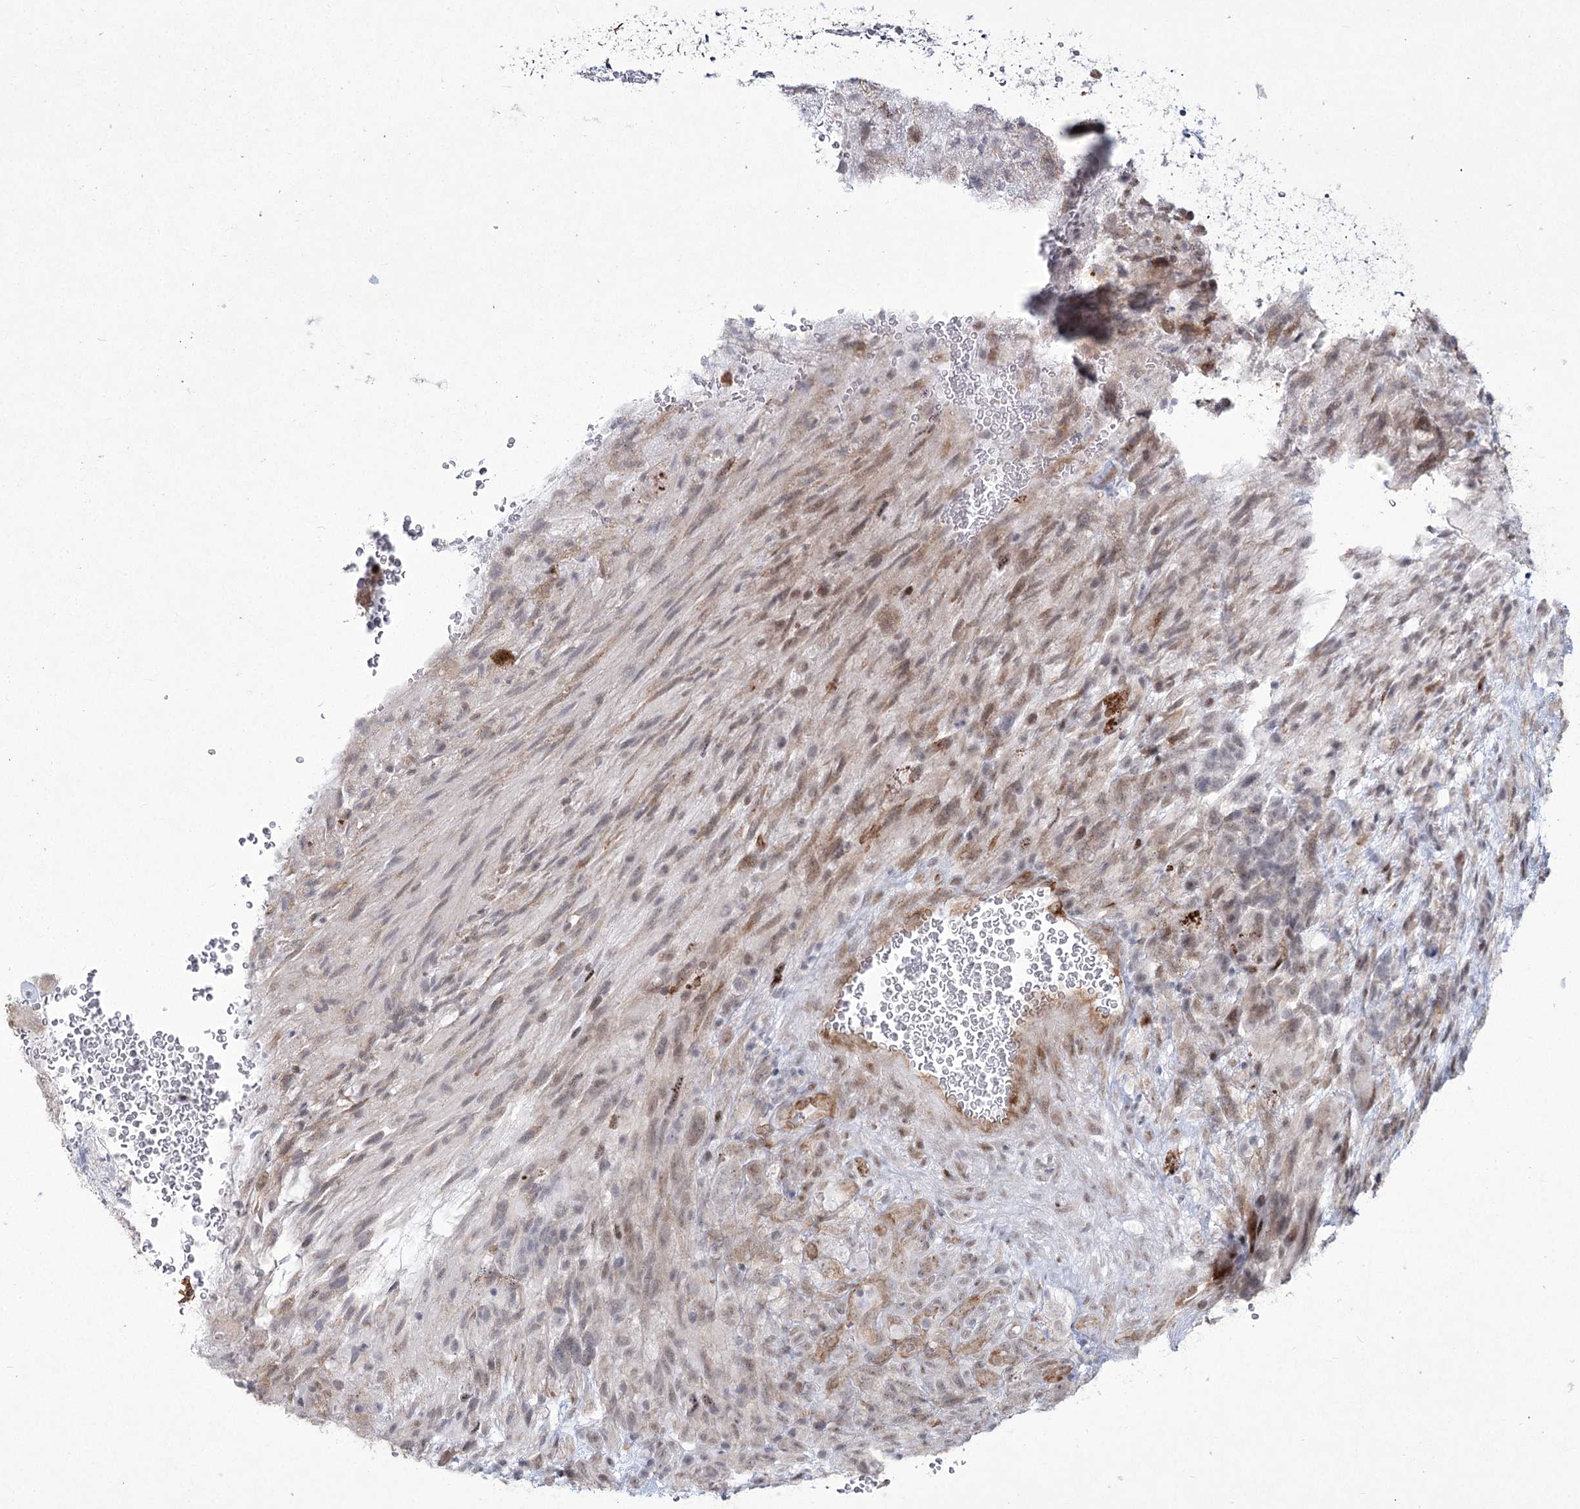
{"staining": {"intensity": "weak", "quantity": ">75%", "location": "nuclear"}, "tissue": "glioma", "cell_type": "Tumor cells", "image_type": "cancer", "snomed": [{"axis": "morphology", "description": "Glioma, malignant, High grade"}, {"axis": "topography", "description": "Brain"}], "caption": "A brown stain shows weak nuclear positivity of a protein in human malignant glioma (high-grade) tumor cells.", "gene": "YBX3", "patient": {"sex": "male", "age": 61}}